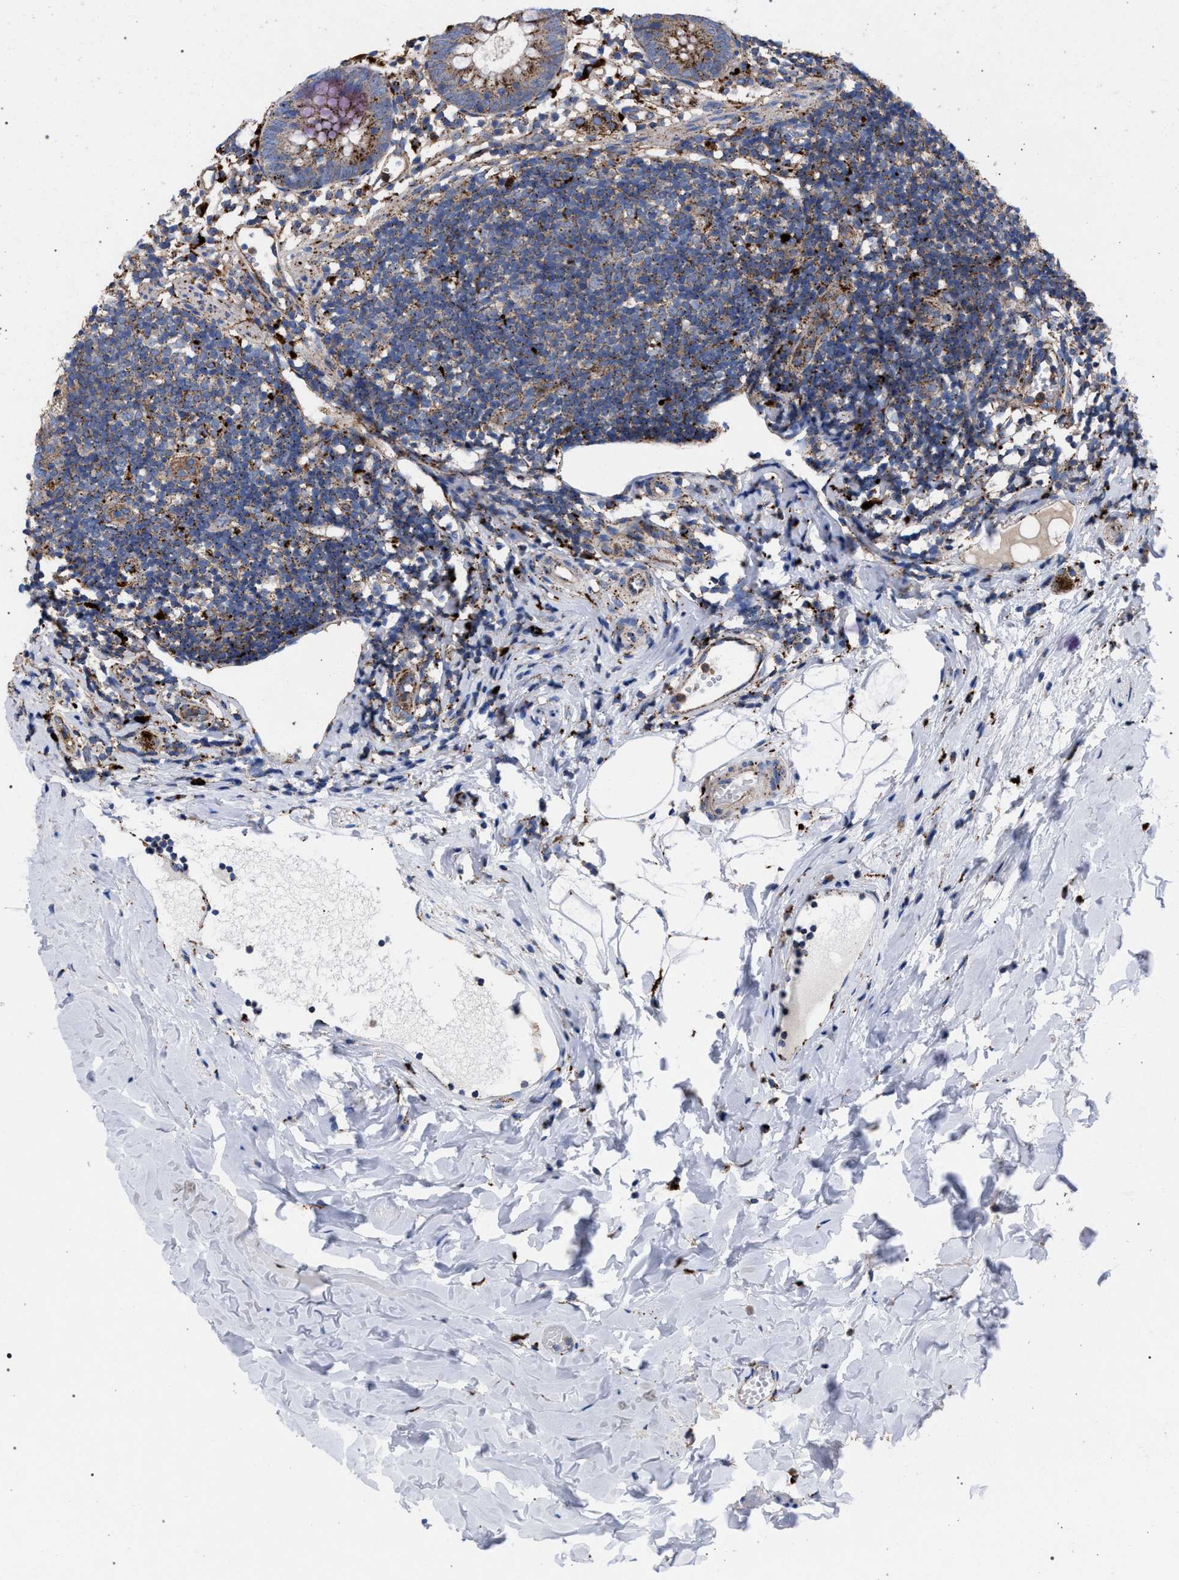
{"staining": {"intensity": "moderate", "quantity": ">75%", "location": "cytoplasmic/membranous"}, "tissue": "appendix", "cell_type": "Glandular cells", "image_type": "normal", "snomed": [{"axis": "morphology", "description": "Normal tissue, NOS"}, {"axis": "topography", "description": "Appendix"}], "caption": "The micrograph shows immunohistochemical staining of benign appendix. There is moderate cytoplasmic/membranous expression is identified in about >75% of glandular cells.", "gene": "PPT1", "patient": {"sex": "female", "age": 20}}